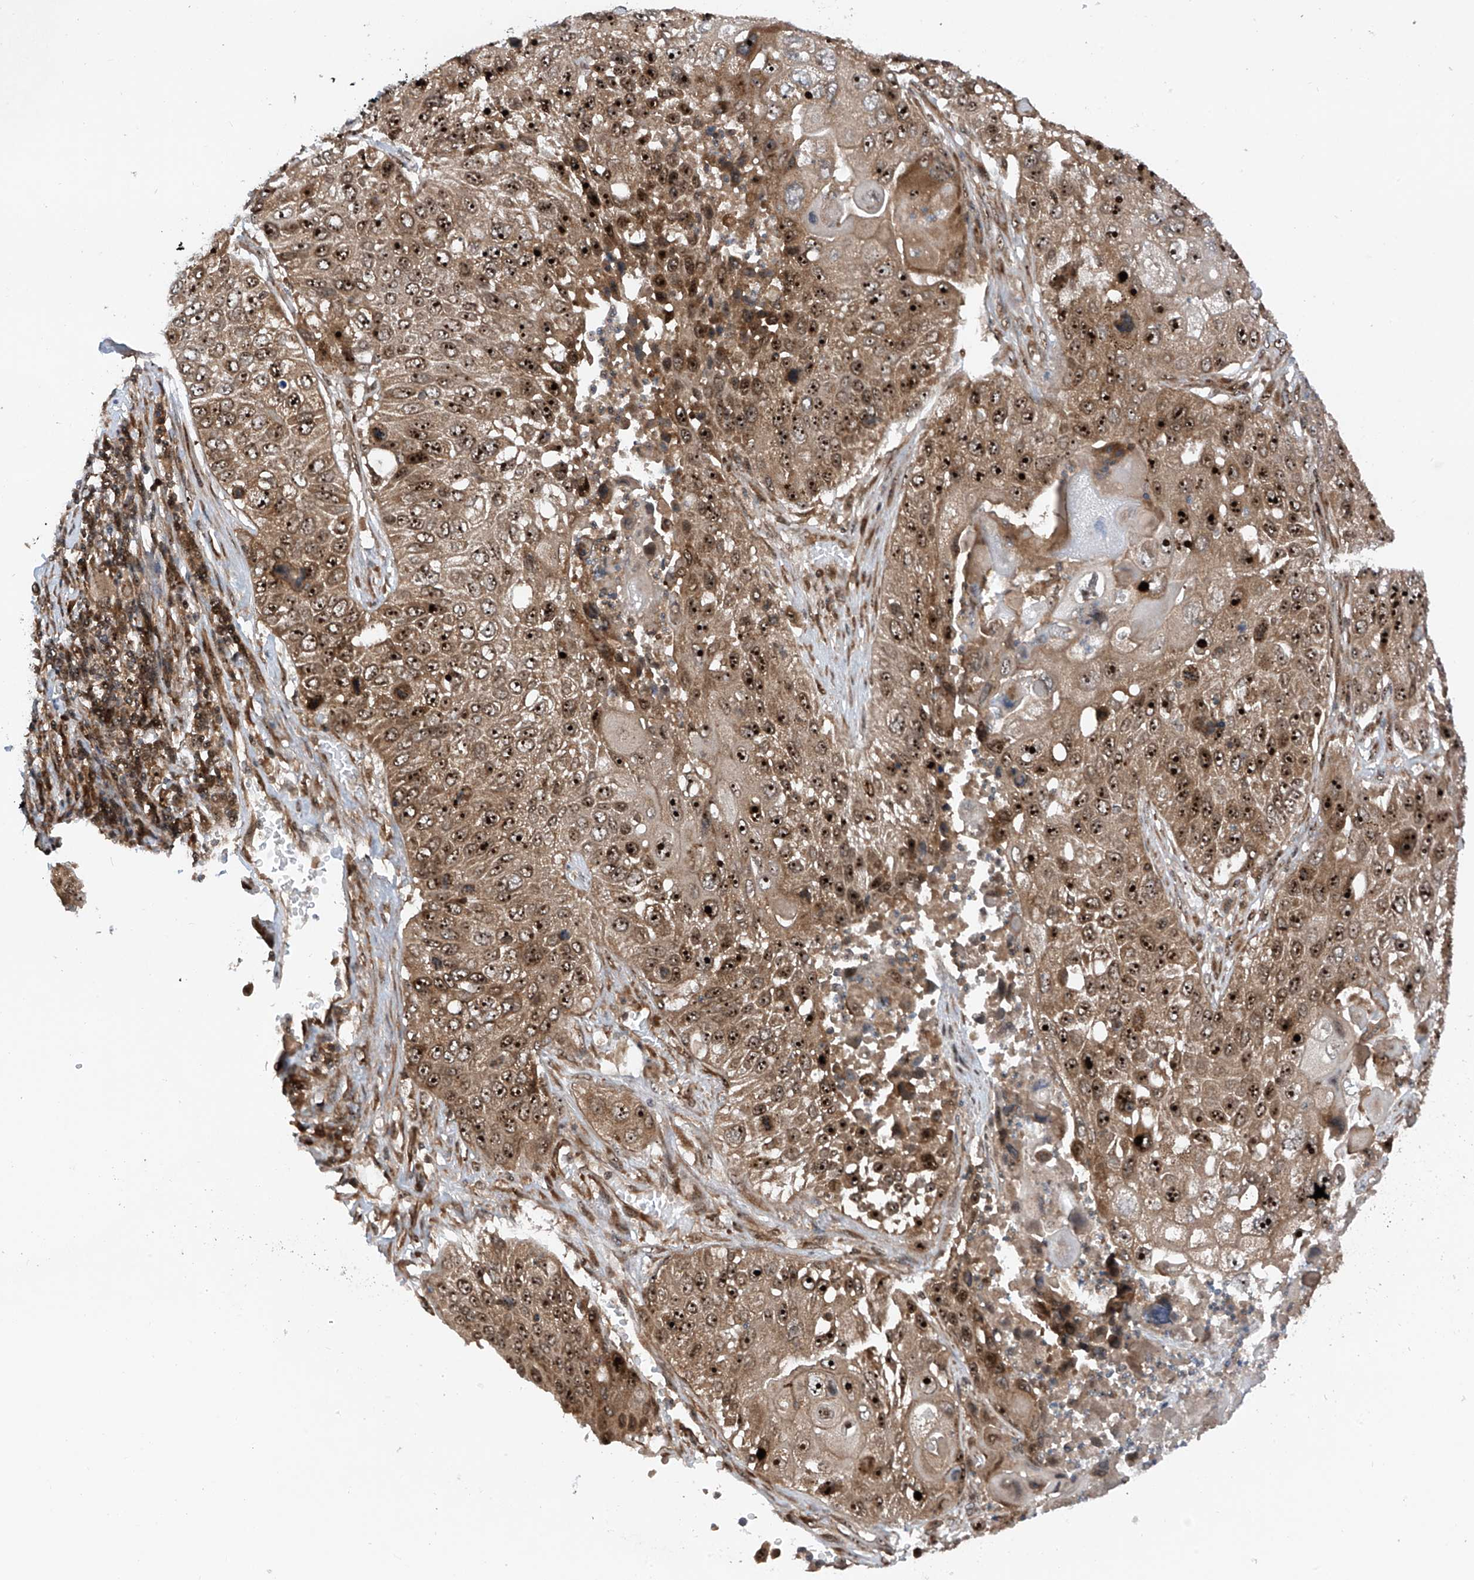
{"staining": {"intensity": "strong", "quantity": ">75%", "location": "cytoplasmic/membranous,nuclear"}, "tissue": "lung cancer", "cell_type": "Tumor cells", "image_type": "cancer", "snomed": [{"axis": "morphology", "description": "Squamous cell carcinoma, NOS"}, {"axis": "topography", "description": "Lung"}], "caption": "Tumor cells demonstrate strong cytoplasmic/membranous and nuclear staining in approximately >75% of cells in squamous cell carcinoma (lung). Immunohistochemistry stains the protein in brown and the nuclei are stained blue.", "gene": "C1orf131", "patient": {"sex": "male", "age": 61}}